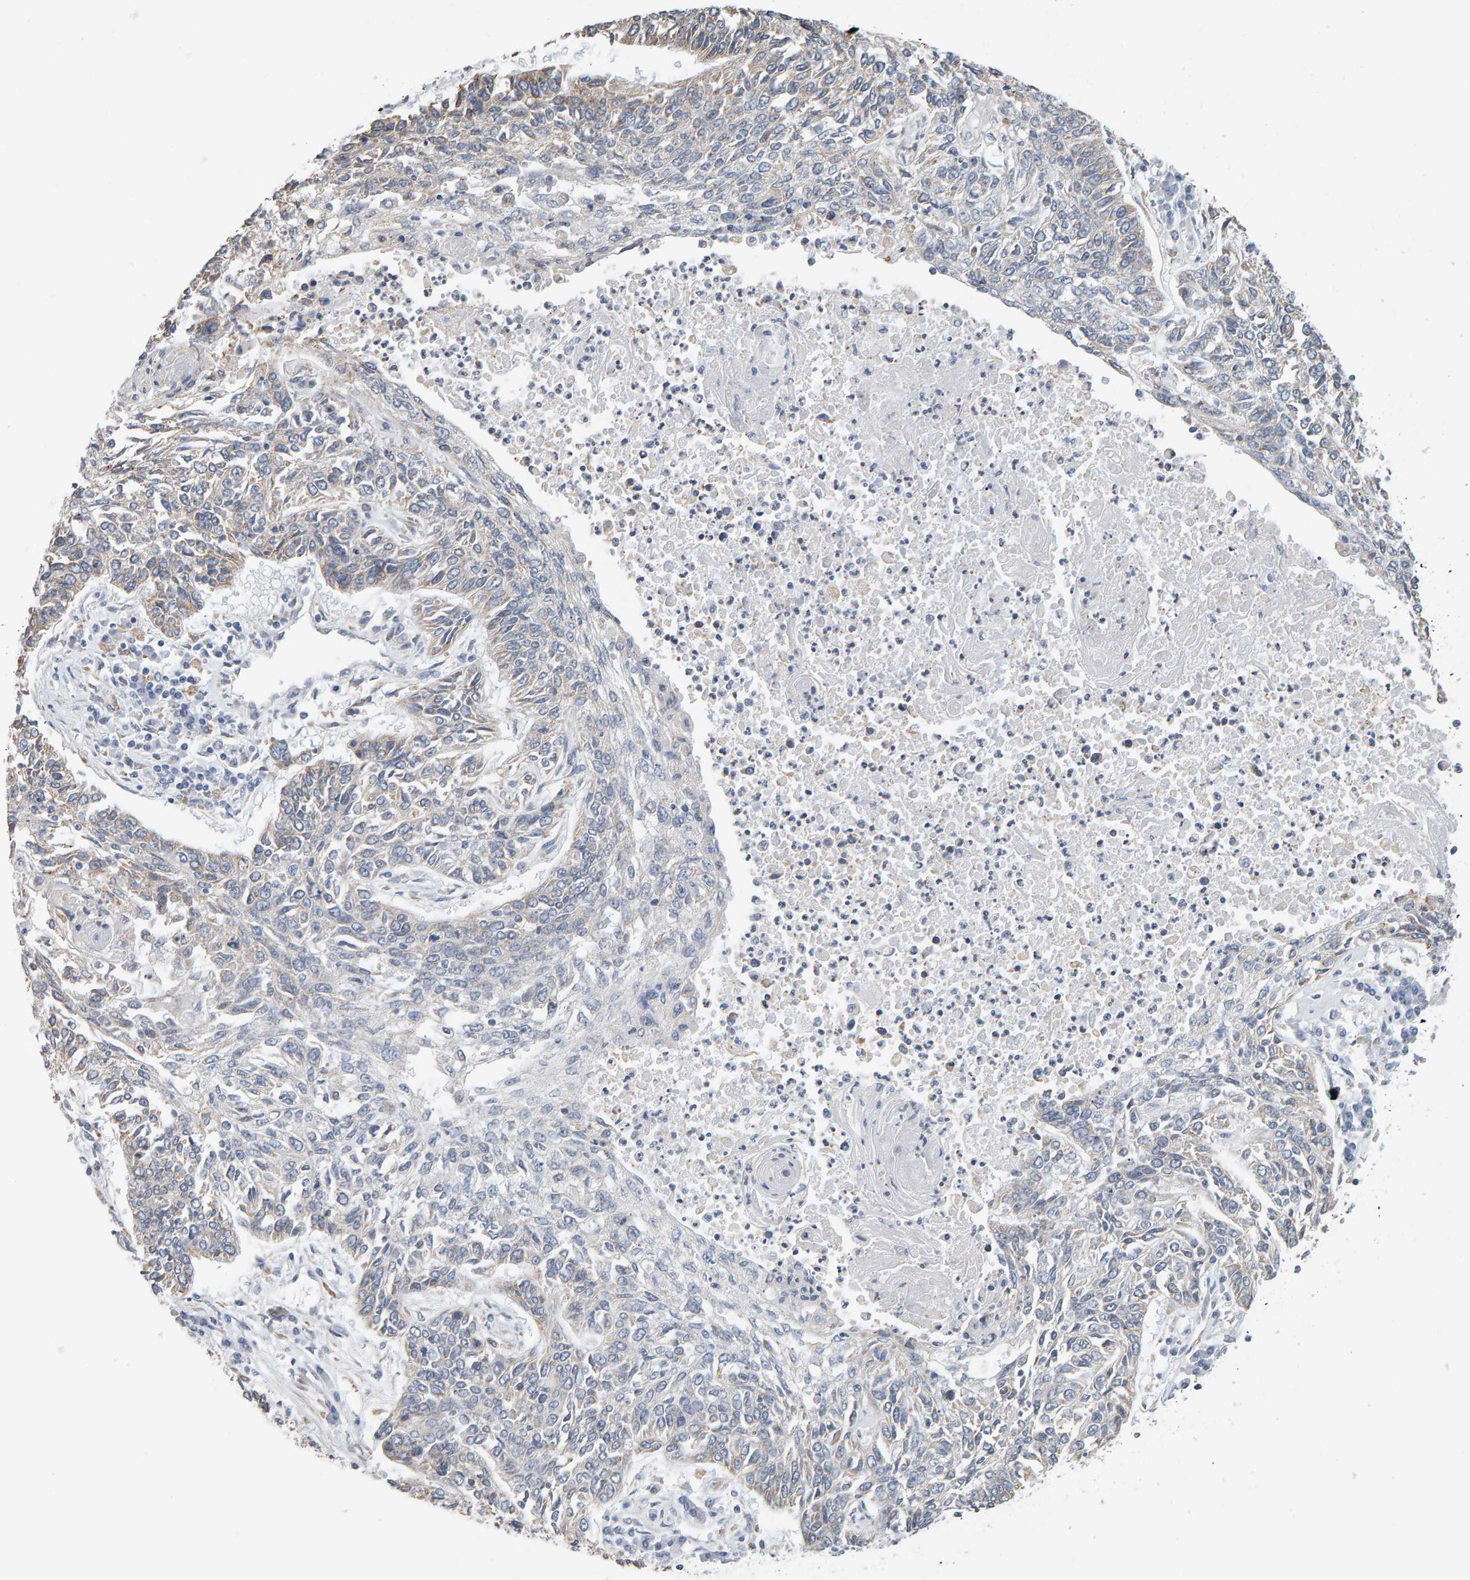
{"staining": {"intensity": "weak", "quantity": "<25%", "location": "cytoplasmic/membranous"}, "tissue": "lung cancer", "cell_type": "Tumor cells", "image_type": "cancer", "snomed": [{"axis": "morphology", "description": "Normal tissue, NOS"}, {"axis": "morphology", "description": "Squamous cell carcinoma, NOS"}, {"axis": "topography", "description": "Cartilage tissue"}, {"axis": "topography", "description": "Bronchus"}, {"axis": "topography", "description": "Lung"}], "caption": "Immunohistochemistry of human lung cancer (squamous cell carcinoma) displays no staining in tumor cells.", "gene": "ADHFE1", "patient": {"sex": "female", "age": 49}}